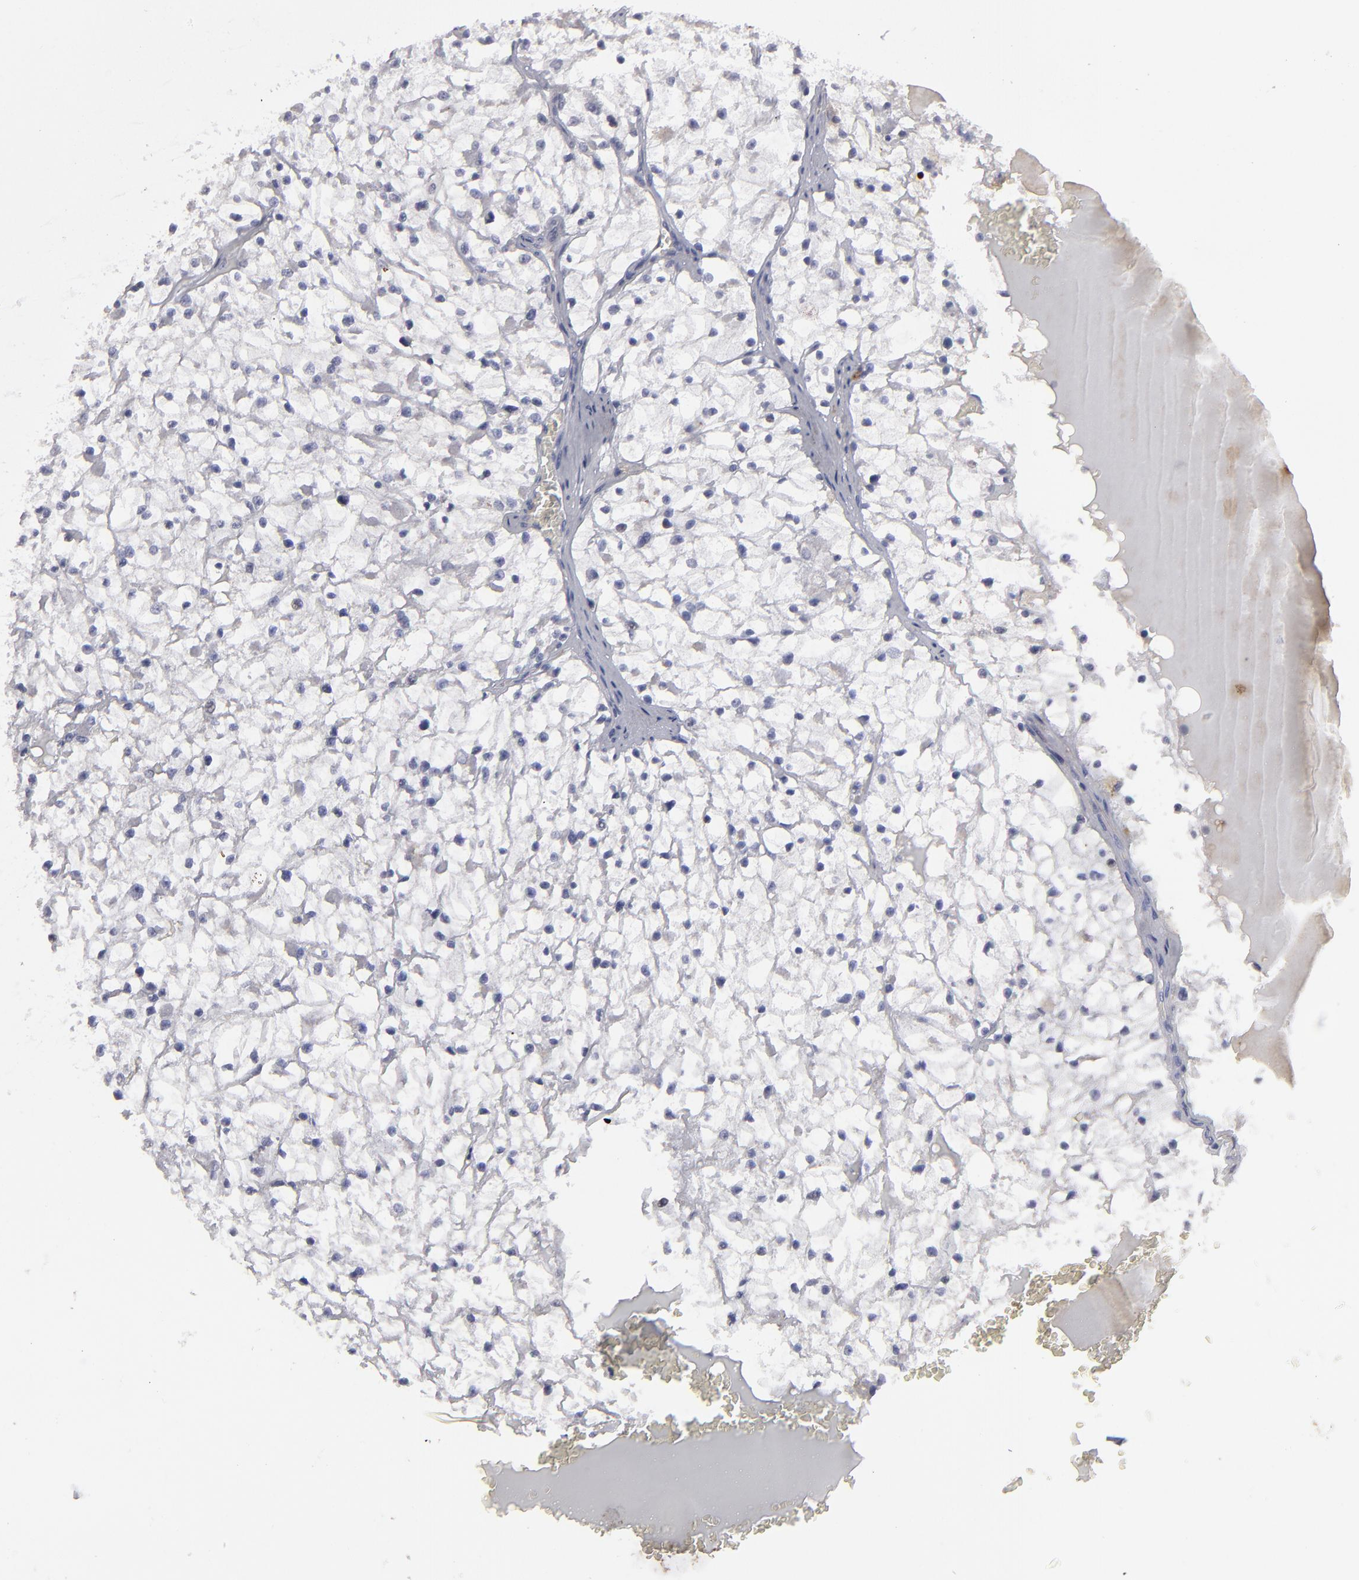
{"staining": {"intensity": "negative", "quantity": "none", "location": "none"}, "tissue": "renal cancer", "cell_type": "Tumor cells", "image_type": "cancer", "snomed": [{"axis": "morphology", "description": "Adenocarcinoma, NOS"}, {"axis": "topography", "description": "Kidney"}], "caption": "IHC image of human renal cancer stained for a protein (brown), which shows no positivity in tumor cells.", "gene": "GPM6B", "patient": {"sex": "male", "age": 61}}